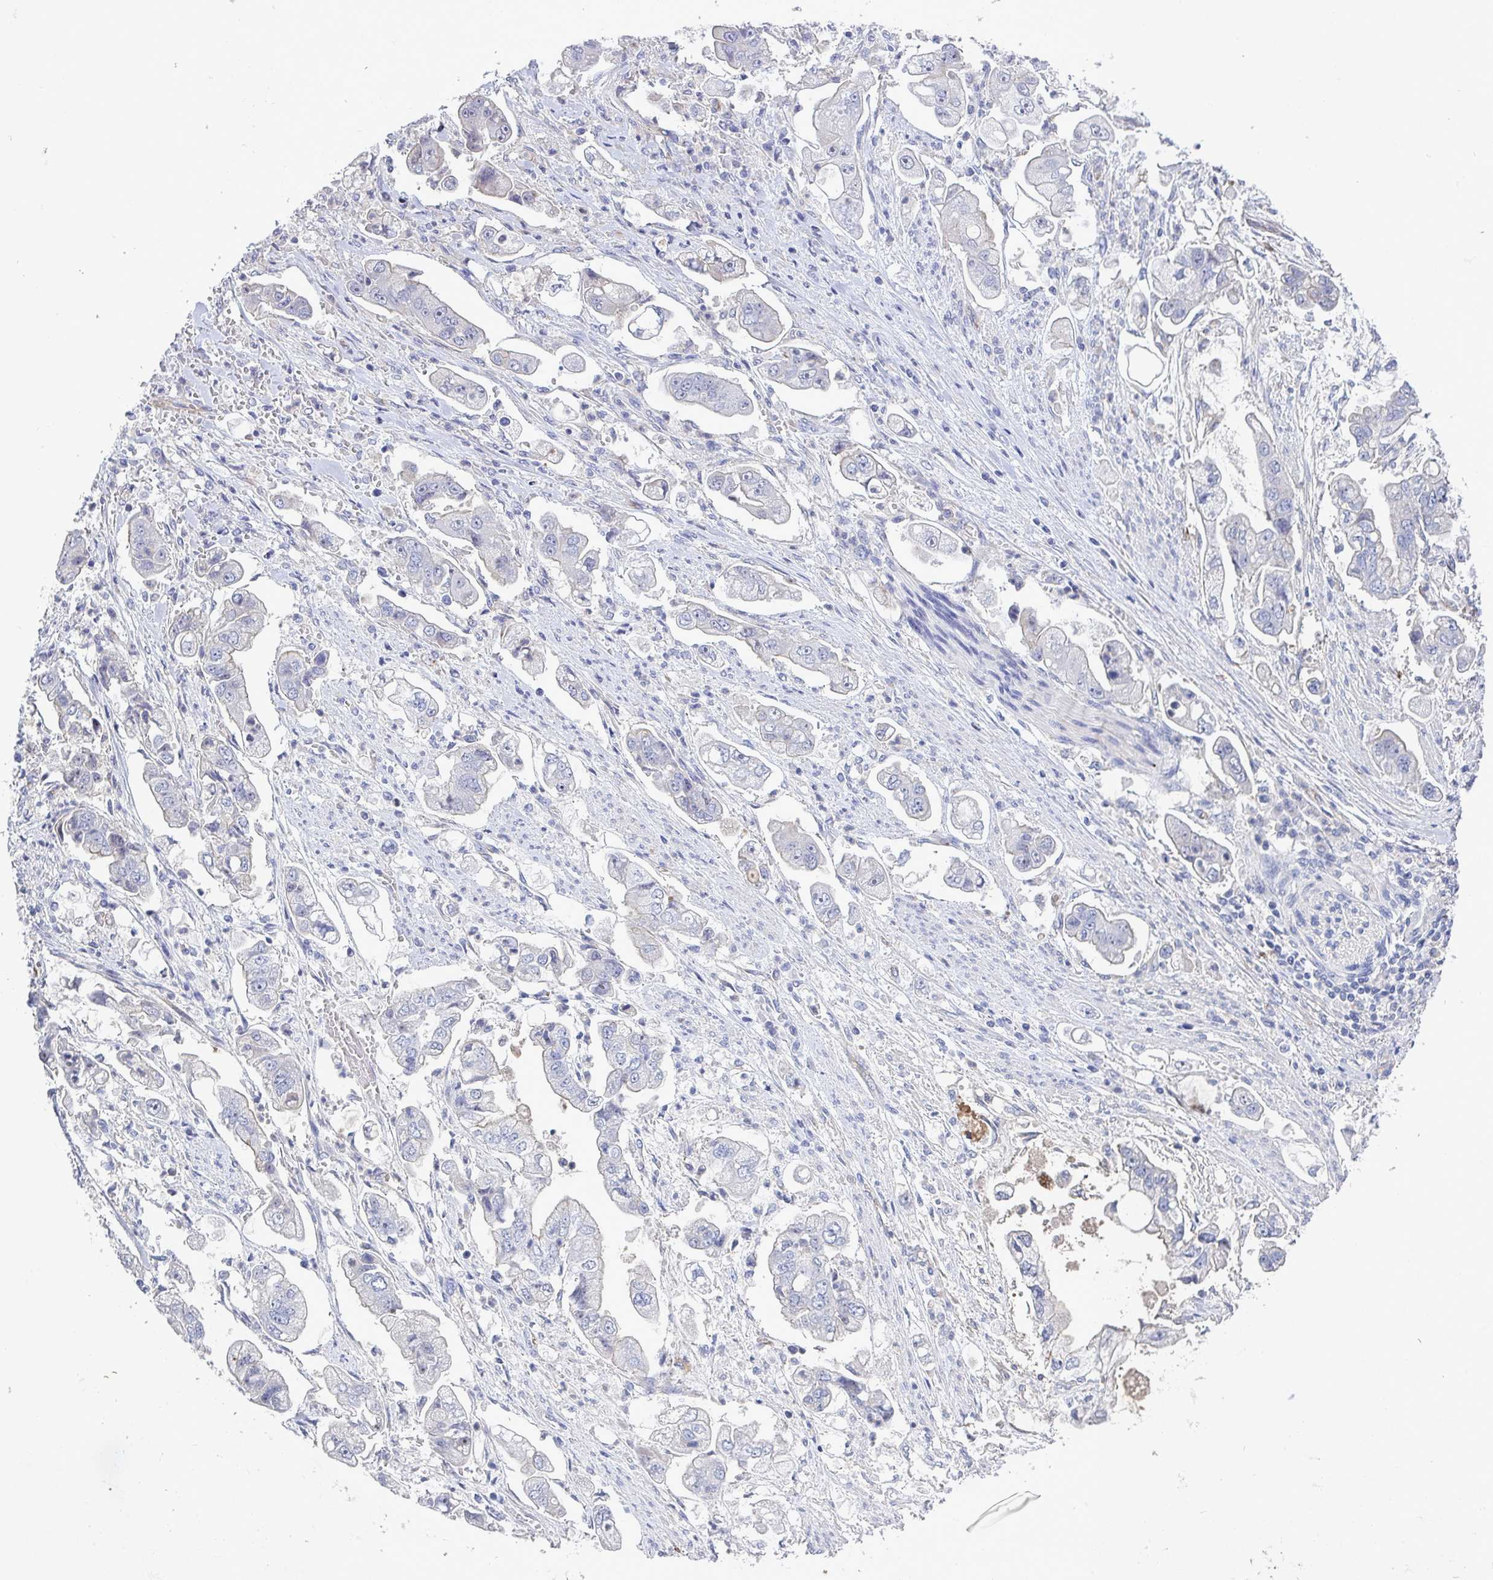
{"staining": {"intensity": "negative", "quantity": "none", "location": "none"}, "tissue": "stomach cancer", "cell_type": "Tumor cells", "image_type": "cancer", "snomed": [{"axis": "morphology", "description": "Adenocarcinoma, NOS"}, {"axis": "topography", "description": "Stomach"}], "caption": "Tumor cells show no significant protein positivity in stomach cancer (adenocarcinoma). (Immunohistochemistry, brightfield microscopy, high magnification).", "gene": "ST14", "patient": {"sex": "male", "age": 62}}